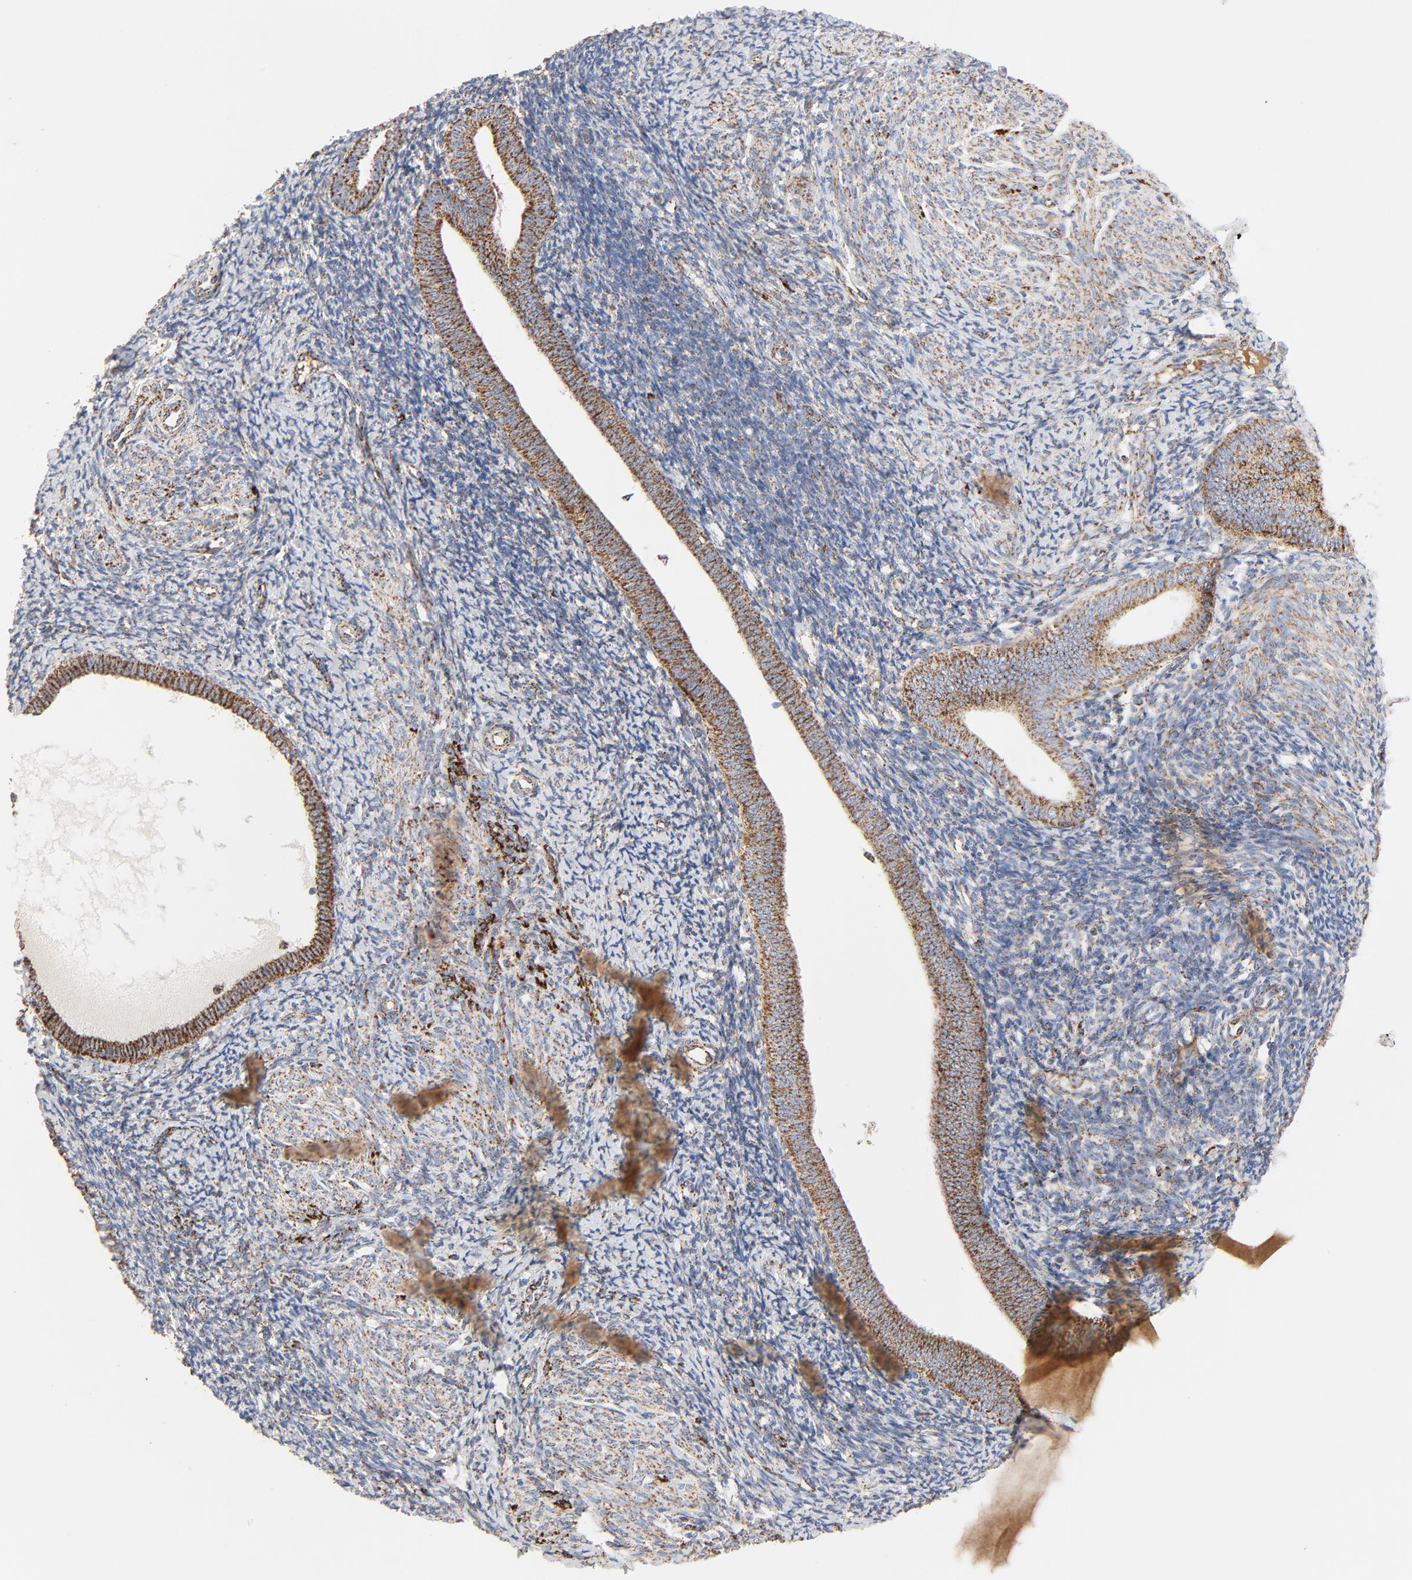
{"staining": {"intensity": "moderate", "quantity": ">75%", "location": "cytoplasmic/membranous"}, "tissue": "endometrium", "cell_type": "Cells in endometrial stroma", "image_type": "normal", "snomed": [{"axis": "morphology", "description": "Normal tissue, NOS"}, {"axis": "topography", "description": "Endometrium"}], "caption": "Immunohistochemical staining of benign endometrium demonstrates medium levels of moderate cytoplasmic/membranous staining in approximately >75% of cells in endometrial stroma.", "gene": "PCNX4", "patient": {"sex": "female", "age": 57}}